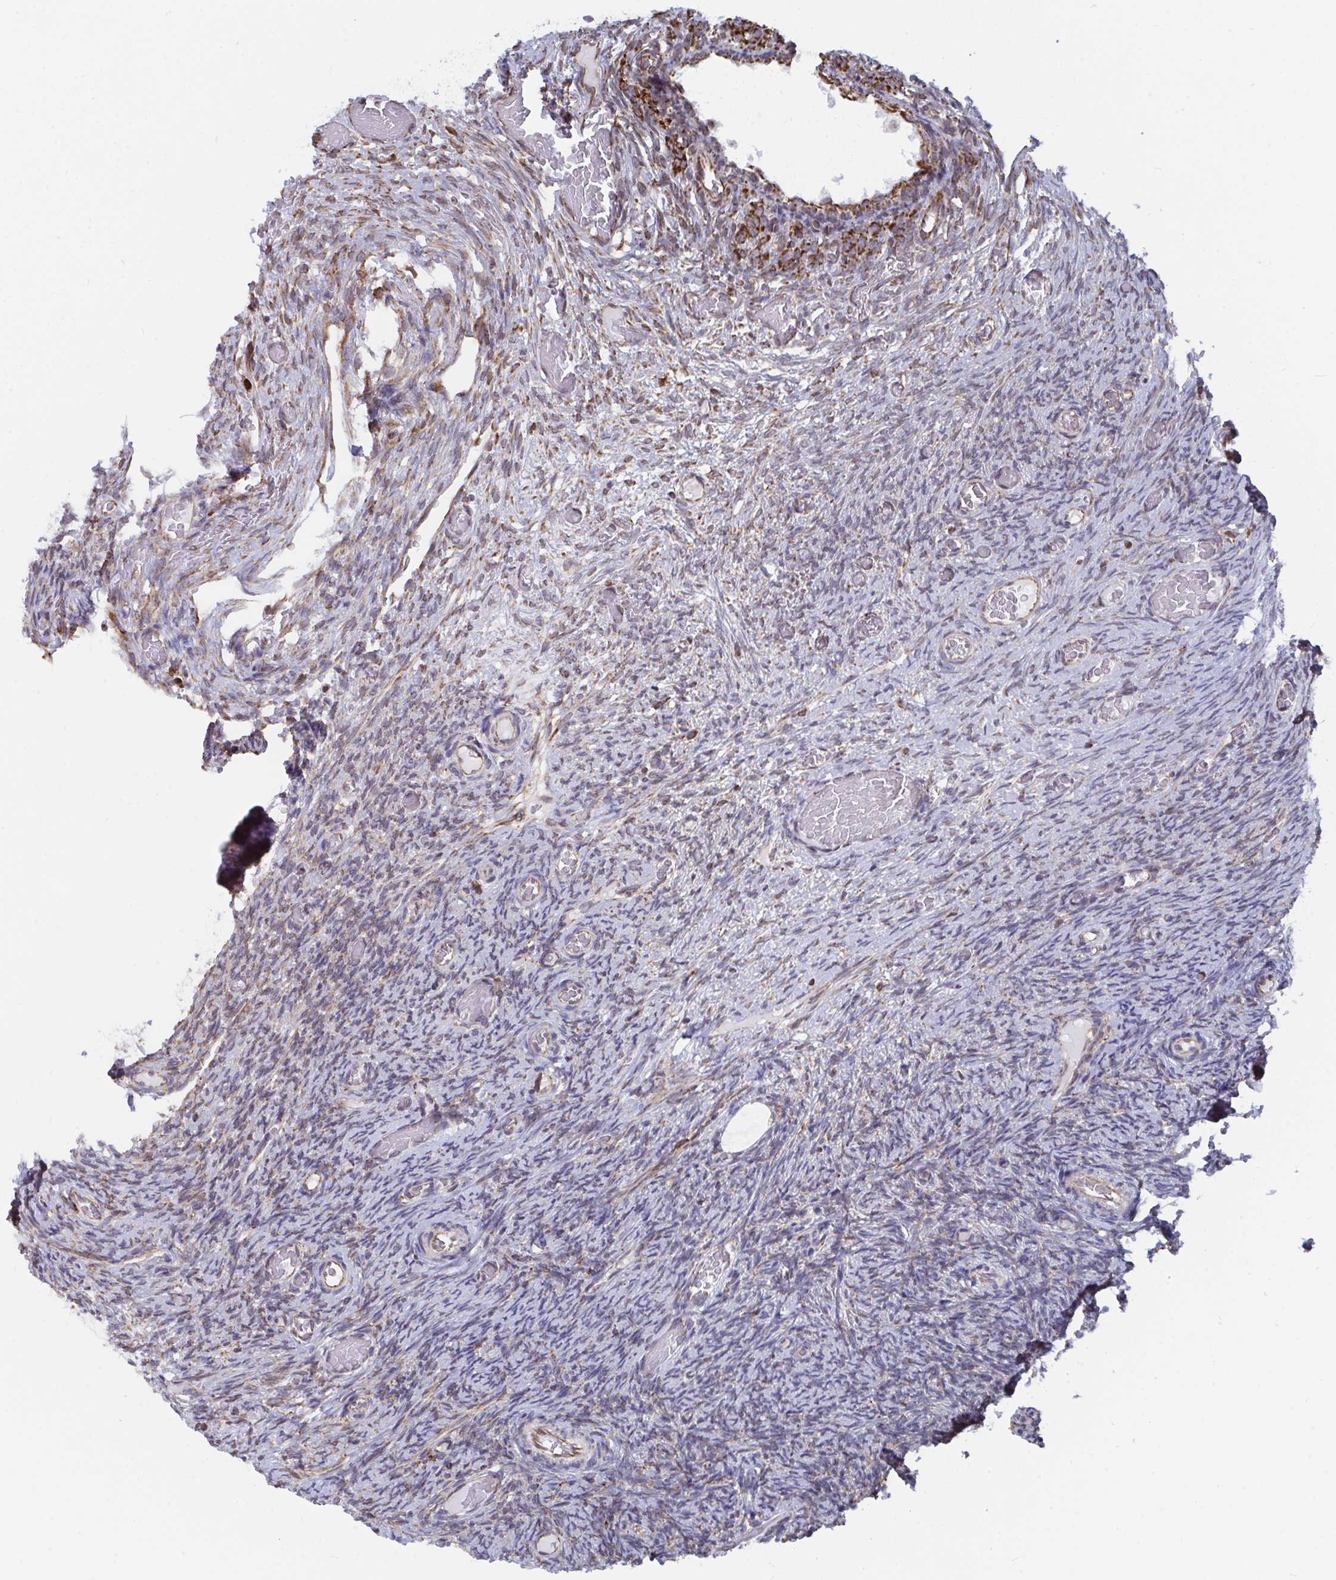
{"staining": {"intensity": "negative", "quantity": "none", "location": "none"}, "tissue": "ovary", "cell_type": "Ovarian stroma cells", "image_type": "normal", "snomed": [{"axis": "morphology", "description": "Normal tissue, NOS"}, {"axis": "topography", "description": "Ovary"}], "caption": "IHC of normal ovary reveals no staining in ovarian stroma cells.", "gene": "ELAVL1", "patient": {"sex": "female", "age": 34}}